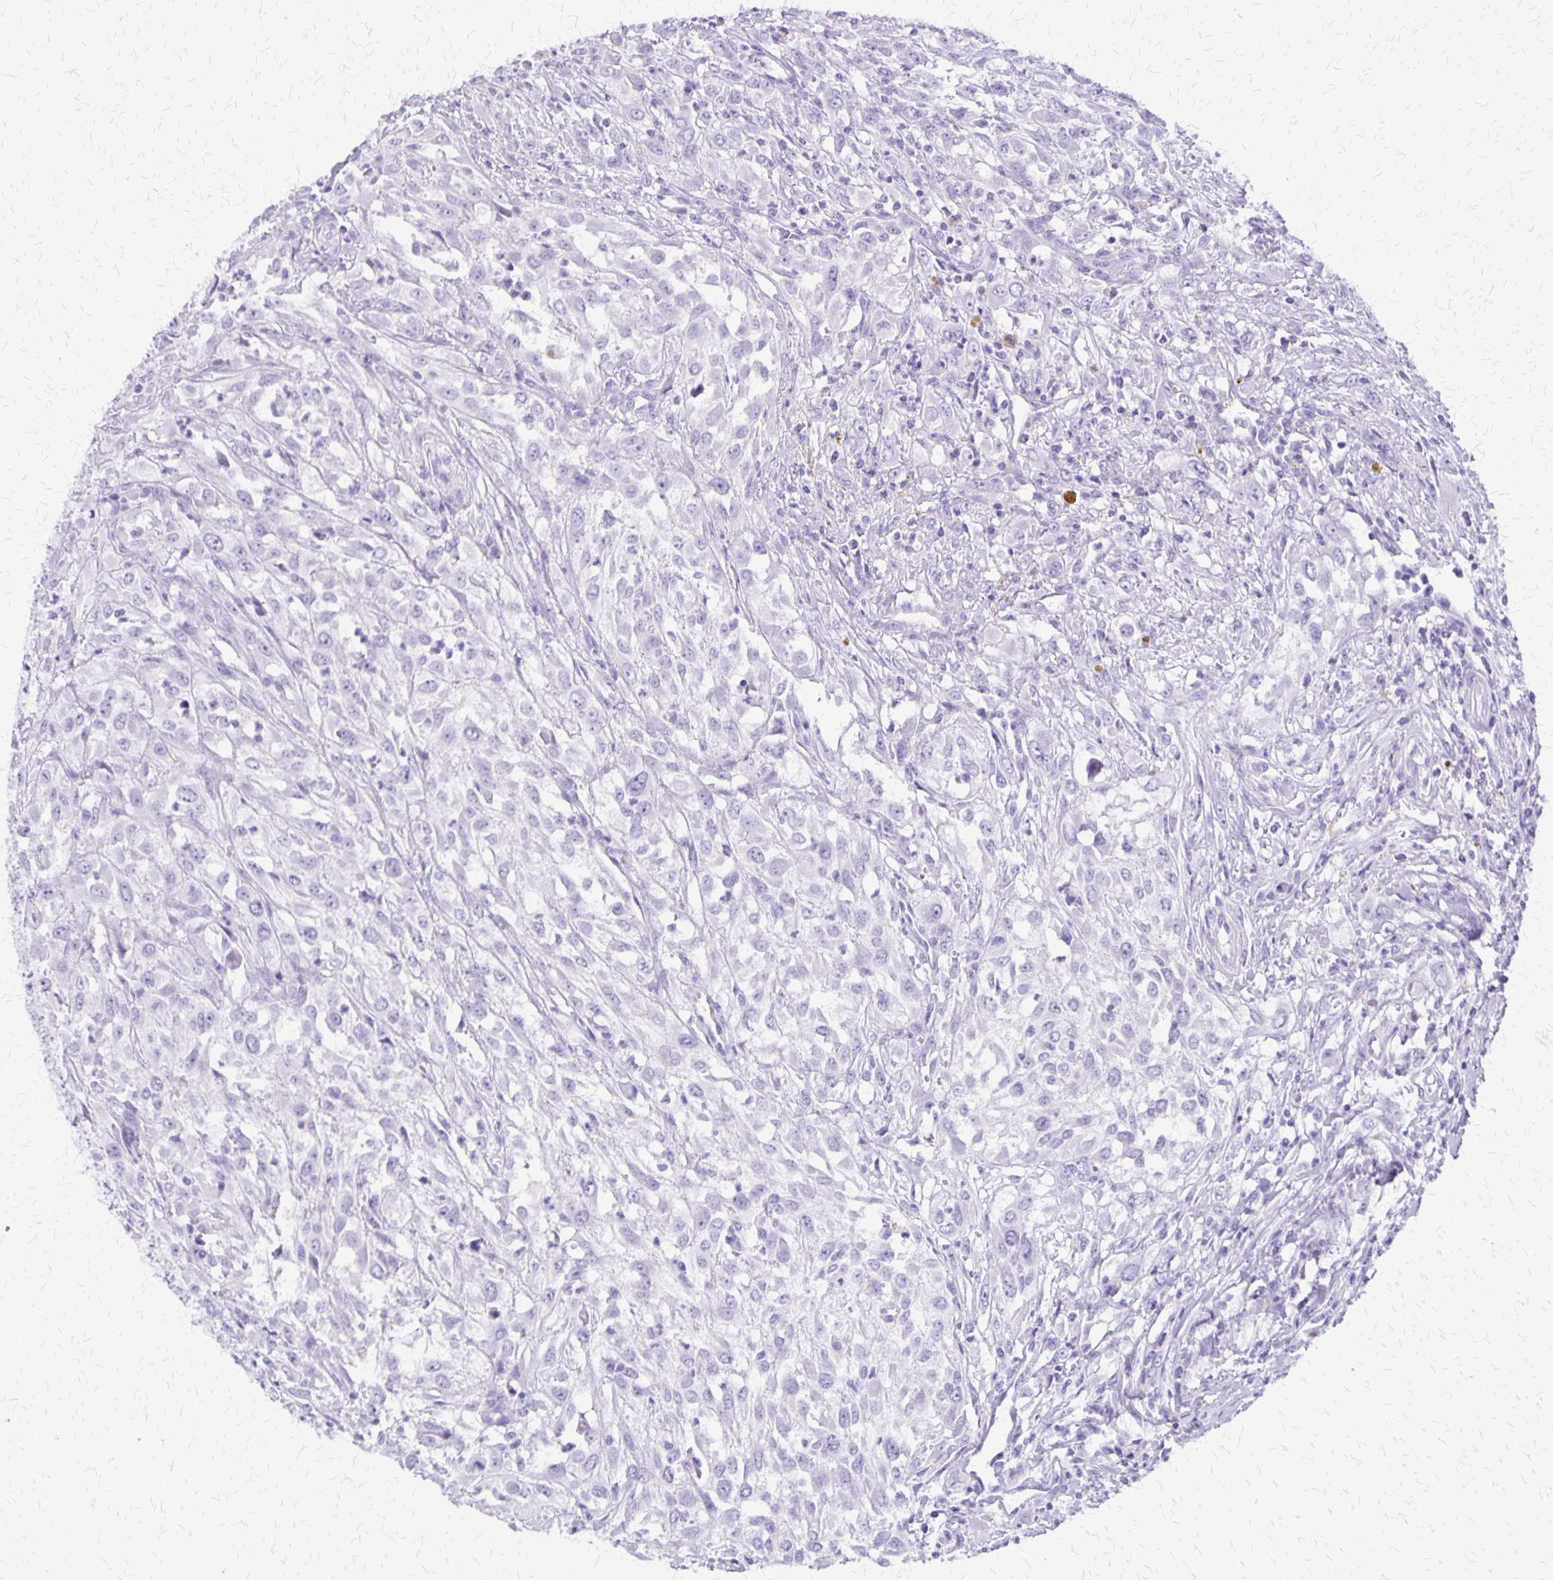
{"staining": {"intensity": "negative", "quantity": "none", "location": "none"}, "tissue": "urothelial cancer", "cell_type": "Tumor cells", "image_type": "cancer", "snomed": [{"axis": "morphology", "description": "Urothelial carcinoma, High grade"}, {"axis": "topography", "description": "Urinary bladder"}], "caption": "This is a photomicrograph of immunohistochemistry (IHC) staining of urothelial cancer, which shows no staining in tumor cells. The staining is performed using DAB (3,3'-diaminobenzidine) brown chromogen with nuclei counter-stained in using hematoxylin.", "gene": "SLC13A2", "patient": {"sex": "male", "age": 67}}